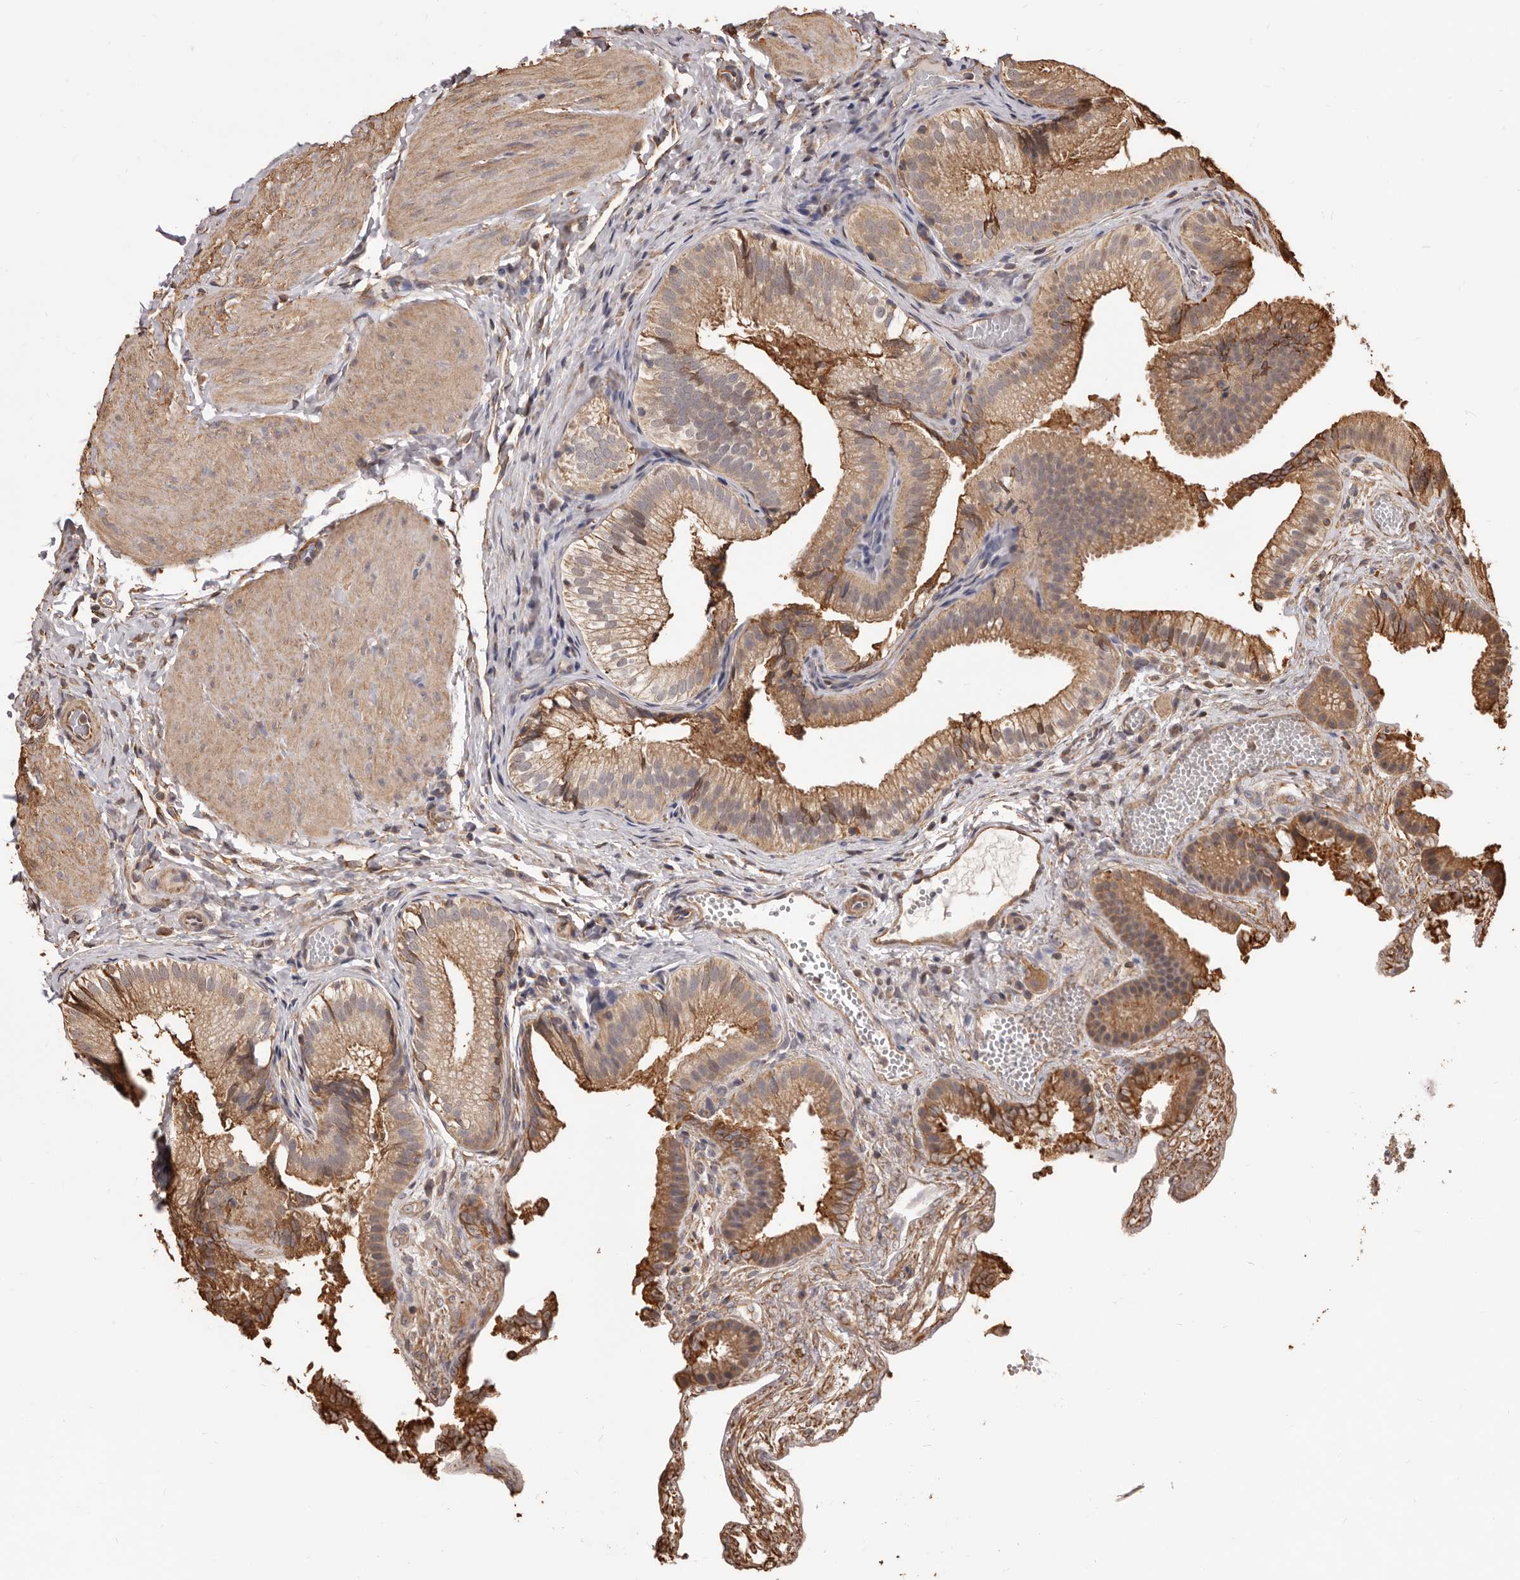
{"staining": {"intensity": "moderate", "quantity": ">75%", "location": "cytoplasmic/membranous"}, "tissue": "gallbladder", "cell_type": "Glandular cells", "image_type": "normal", "snomed": [{"axis": "morphology", "description": "Normal tissue, NOS"}, {"axis": "topography", "description": "Gallbladder"}], "caption": "Immunohistochemistry (IHC) photomicrograph of benign gallbladder: human gallbladder stained using immunohistochemistry (IHC) reveals medium levels of moderate protein expression localized specifically in the cytoplasmic/membranous of glandular cells, appearing as a cytoplasmic/membranous brown color.", "gene": "ALPK1", "patient": {"sex": "female", "age": 30}}